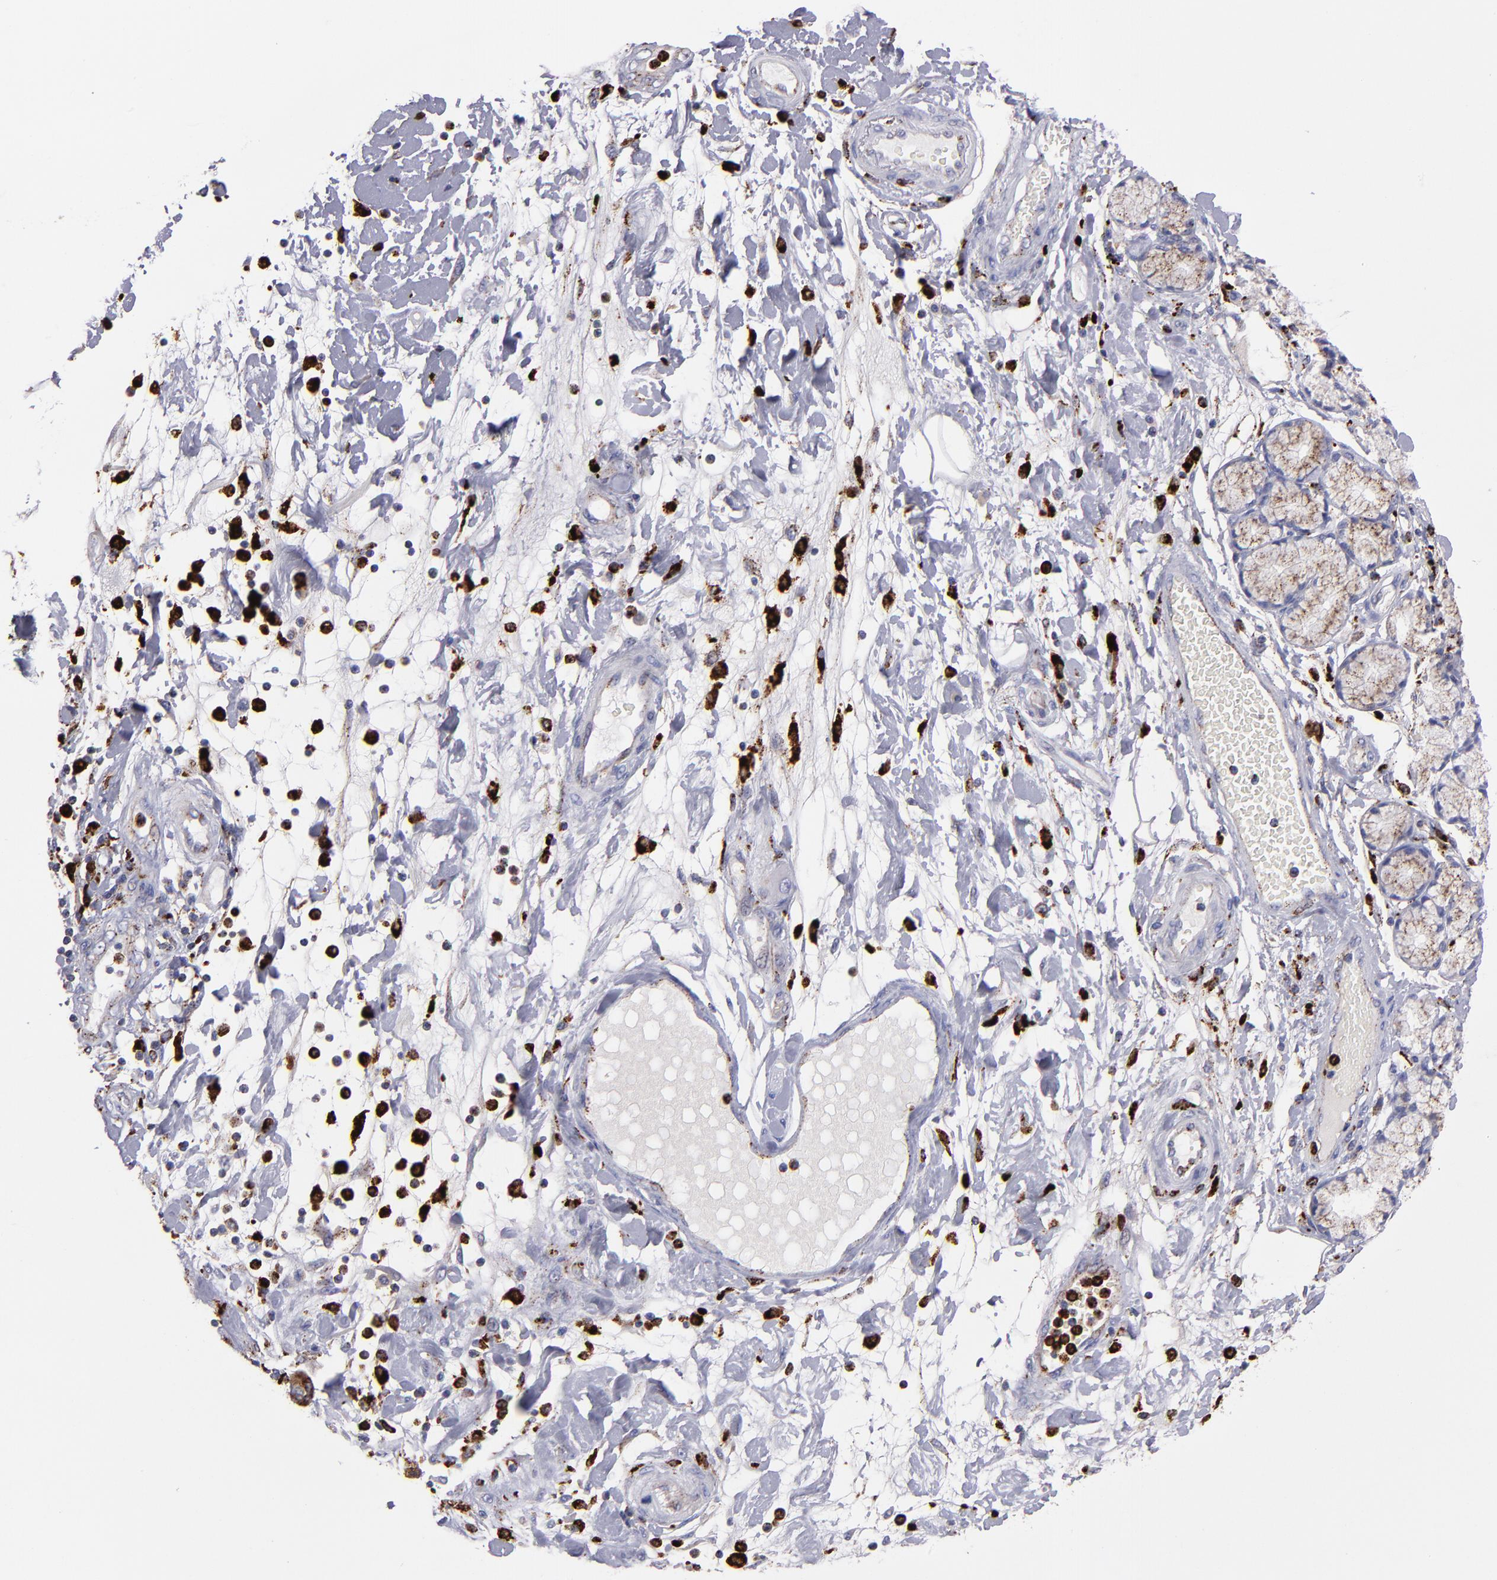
{"staining": {"intensity": "moderate", "quantity": ">75%", "location": "cytoplasmic/membranous"}, "tissue": "pancreatic cancer", "cell_type": "Tumor cells", "image_type": "cancer", "snomed": [{"axis": "morphology", "description": "Adenocarcinoma, NOS"}, {"axis": "morphology", "description": "Adenocarcinoma, metastatic, NOS"}, {"axis": "topography", "description": "Lymph node"}, {"axis": "topography", "description": "Pancreas"}, {"axis": "topography", "description": "Duodenum"}], "caption": "This is a histology image of immunohistochemistry staining of pancreatic cancer (metastatic adenocarcinoma), which shows moderate staining in the cytoplasmic/membranous of tumor cells.", "gene": "CTSS", "patient": {"sex": "female", "age": 64}}